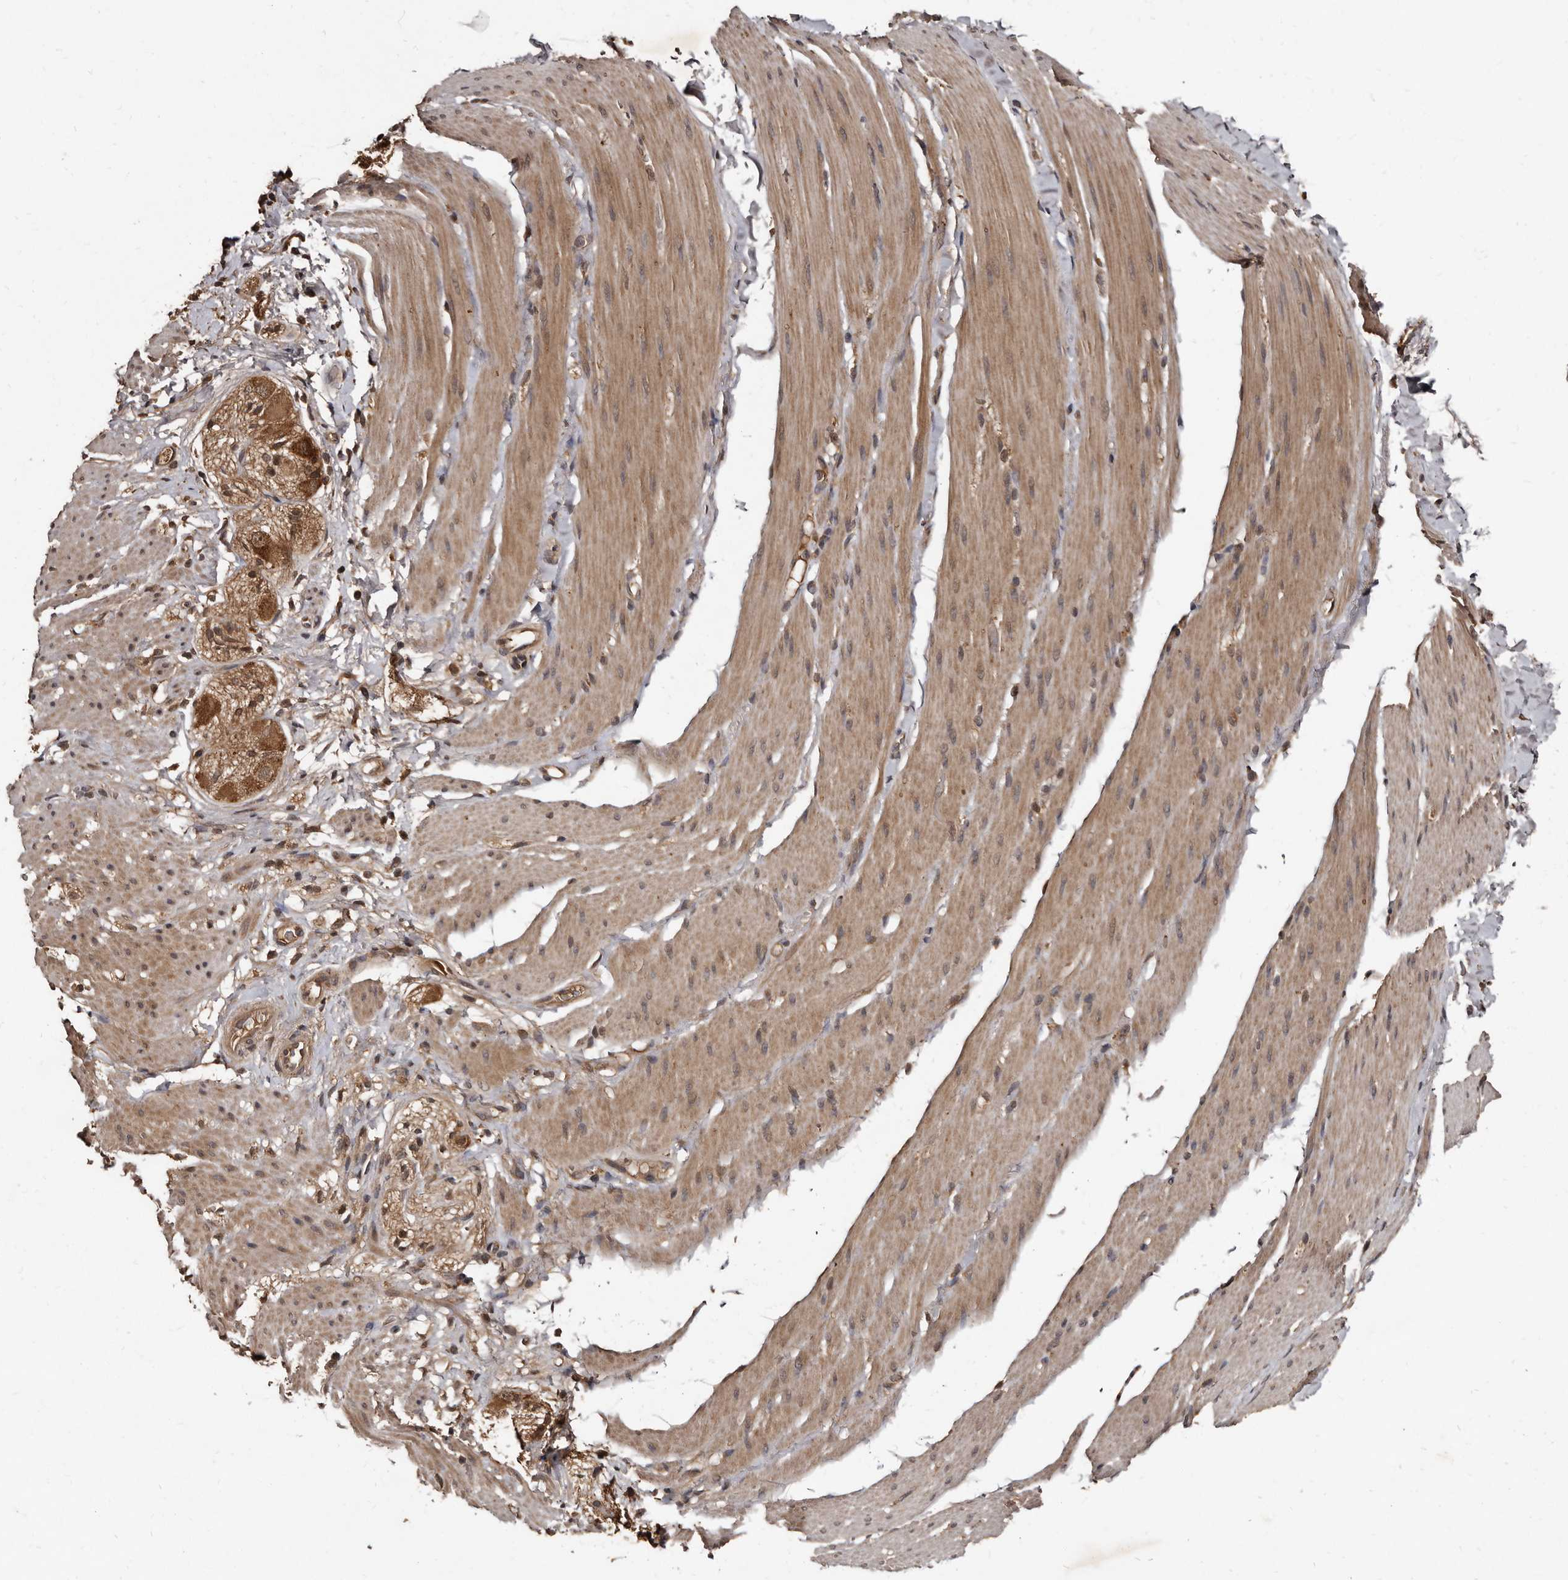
{"staining": {"intensity": "moderate", "quantity": "25%-75%", "location": "cytoplasmic/membranous"}, "tissue": "smooth muscle", "cell_type": "Smooth muscle cells", "image_type": "normal", "snomed": [{"axis": "morphology", "description": "Normal tissue, NOS"}, {"axis": "topography", "description": "Smooth muscle"}, {"axis": "topography", "description": "Small intestine"}], "caption": "Smooth muscle stained with DAB (3,3'-diaminobenzidine) immunohistochemistry (IHC) exhibits medium levels of moderate cytoplasmic/membranous staining in about 25%-75% of smooth muscle cells. The protein is shown in brown color, while the nuclei are stained blue.", "gene": "PMVK", "patient": {"sex": "female", "age": 84}}